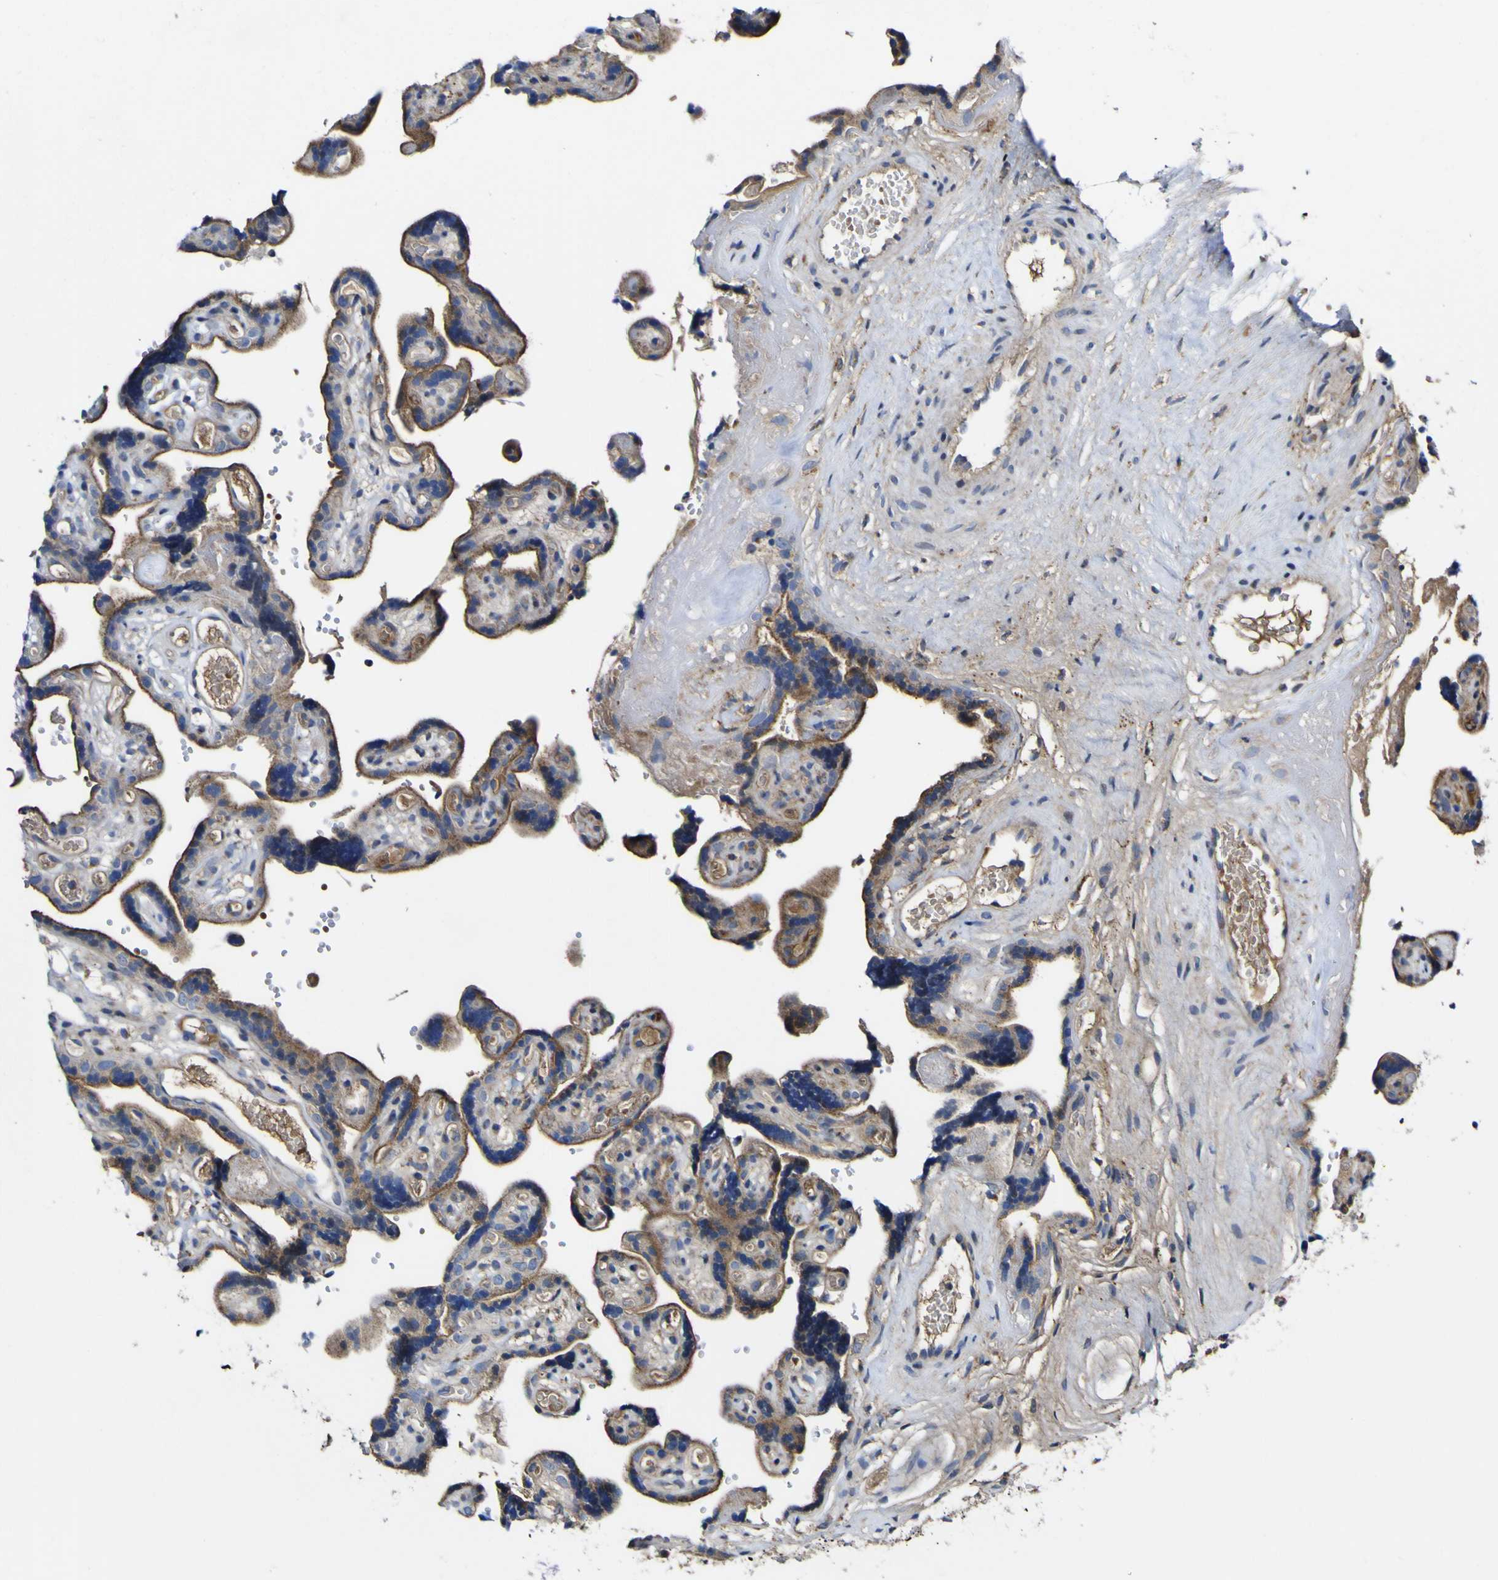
{"staining": {"intensity": "moderate", "quantity": "25%-75%", "location": "cytoplasmic/membranous"}, "tissue": "placenta", "cell_type": "Trophoblastic cells", "image_type": "normal", "snomed": [{"axis": "morphology", "description": "Normal tissue, NOS"}, {"axis": "topography", "description": "Placenta"}], "caption": "The immunohistochemical stain shows moderate cytoplasmic/membranous positivity in trophoblastic cells of benign placenta. Nuclei are stained in blue.", "gene": "CCDC90B", "patient": {"sex": "female", "age": 30}}